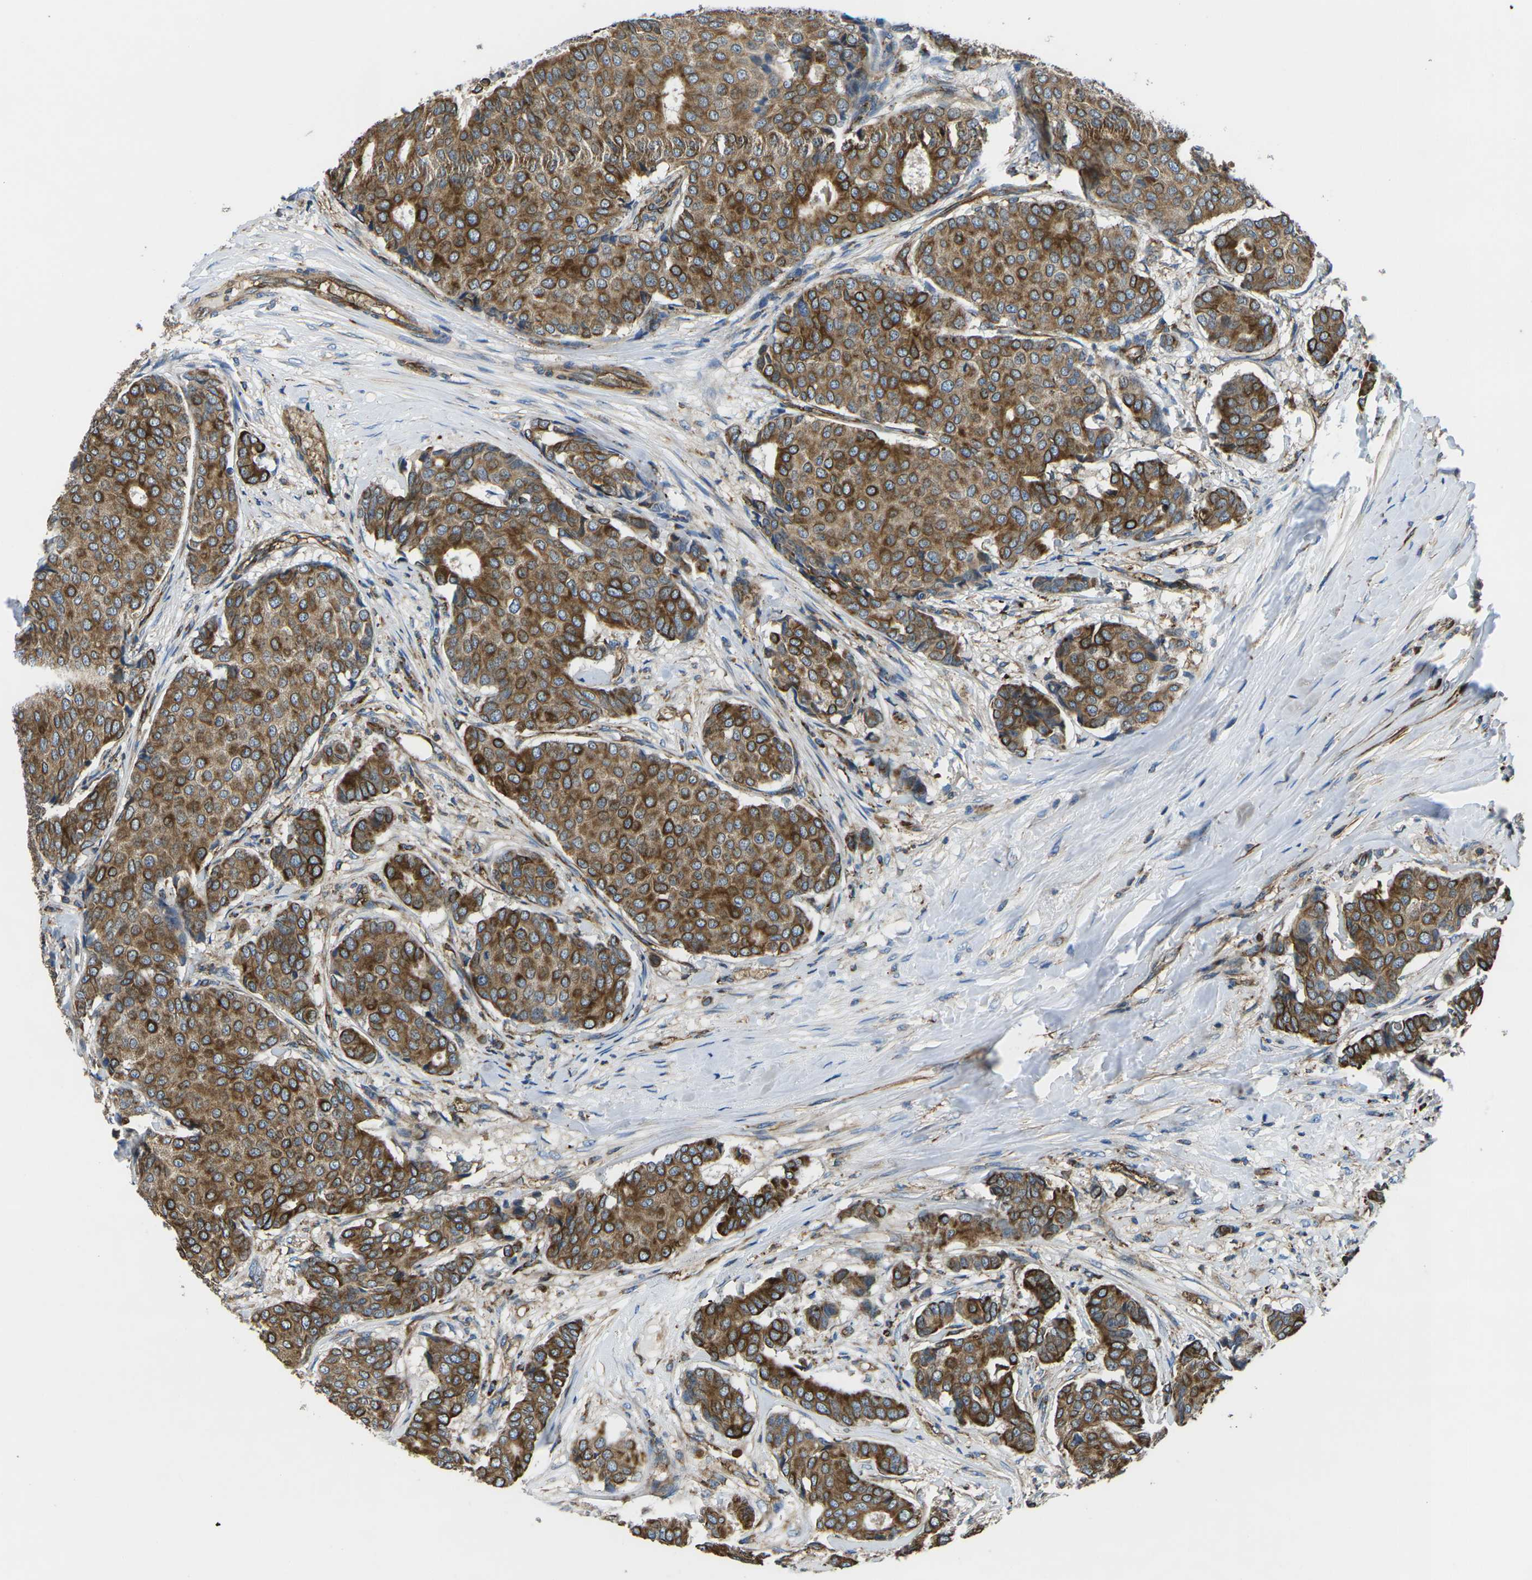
{"staining": {"intensity": "strong", "quantity": ">75%", "location": "cytoplasmic/membranous"}, "tissue": "breast cancer", "cell_type": "Tumor cells", "image_type": "cancer", "snomed": [{"axis": "morphology", "description": "Duct carcinoma"}, {"axis": "topography", "description": "Breast"}], "caption": "Immunohistochemical staining of human breast infiltrating ductal carcinoma shows strong cytoplasmic/membranous protein staining in about >75% of tumor cells.", "gene": "KCNJ15", "patient": {"sex": "female", "age": 75}}